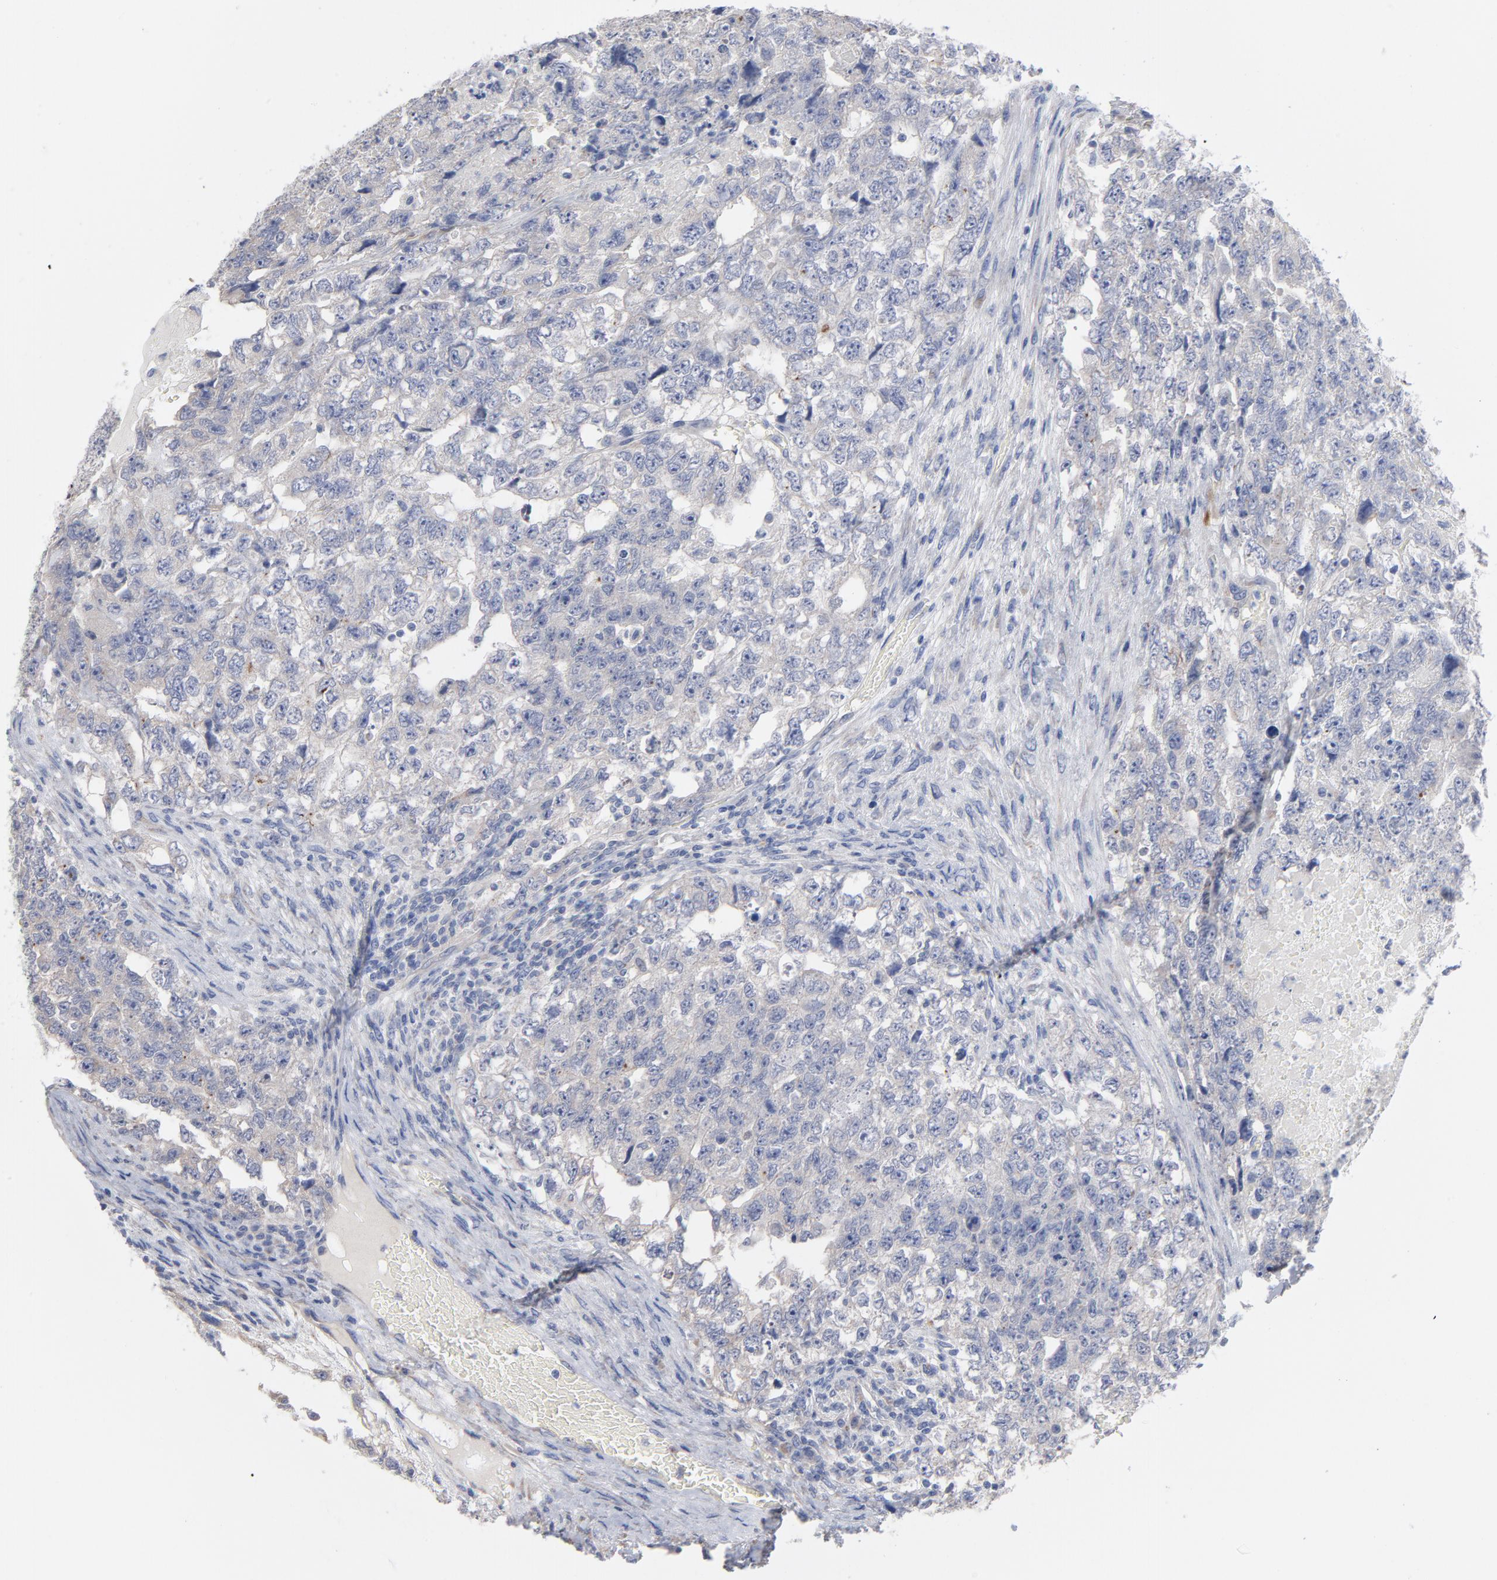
{"staining": {"intensity": "negative", "quantity": "none", "location": "none"}, "tissue": "testis cancer", "cell_type": "Tumor cells", "image_type": "cancer", "snomed": [{"axis": "morphology", "description": "Carcinoma, Embryonal, NOS"}, {"axis": "topography", "description": "Testis"}], "caption": "A high-resolution photomicrograph shows immunohistochemistry (IHC) staining of testis cancer (embryonal carcinoma), which reveals no significant staining in tumor cells. (Stains: DAB (3,3'-diaminobenzidine) immunohistochemistry (IHC) with hematoxylin counter stain, Microscopy: brightfield microscopy at high magnification).", "gene": "CPE", "patient": {"sex": "male", "age": 36}}